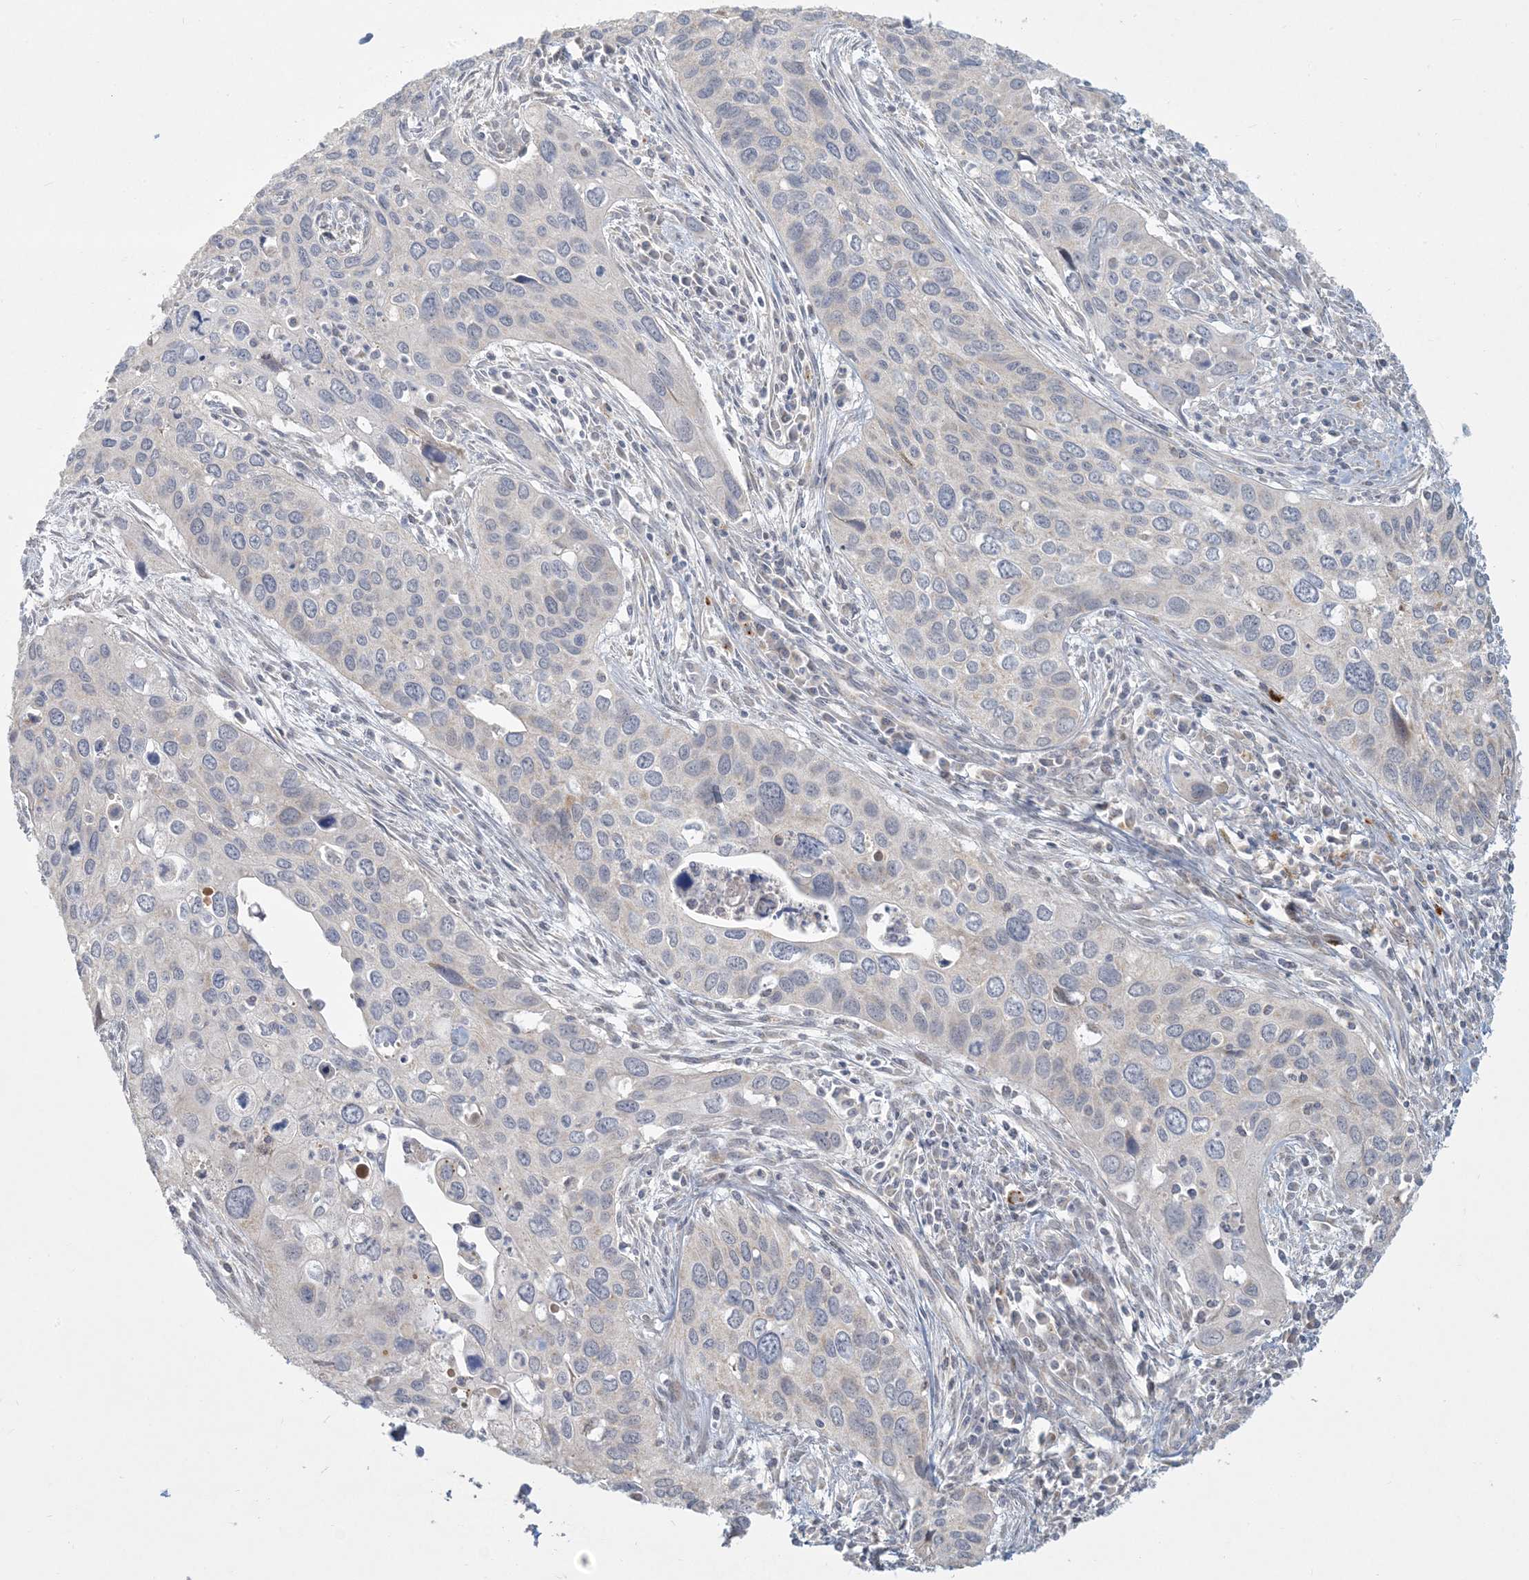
{"staining": {"intensity": "negative", "quantity": "none", "location": "none"}, "tissue": "cervical cancer", "cell_type": "Tumor cells", "image_type": "cancer", "snomed": [{"axis": "morphology", "description": "Squamous cell carcinoma, NOS"}, {"axis": "topography", "description": "Cervix"}], "caption": "The IHC image has no significant positivity in tumor cells of squamous cell carcinoma (cervical) tissue.", "gene": "MCAT", "patient": {"sex": "female", "age": 55}}